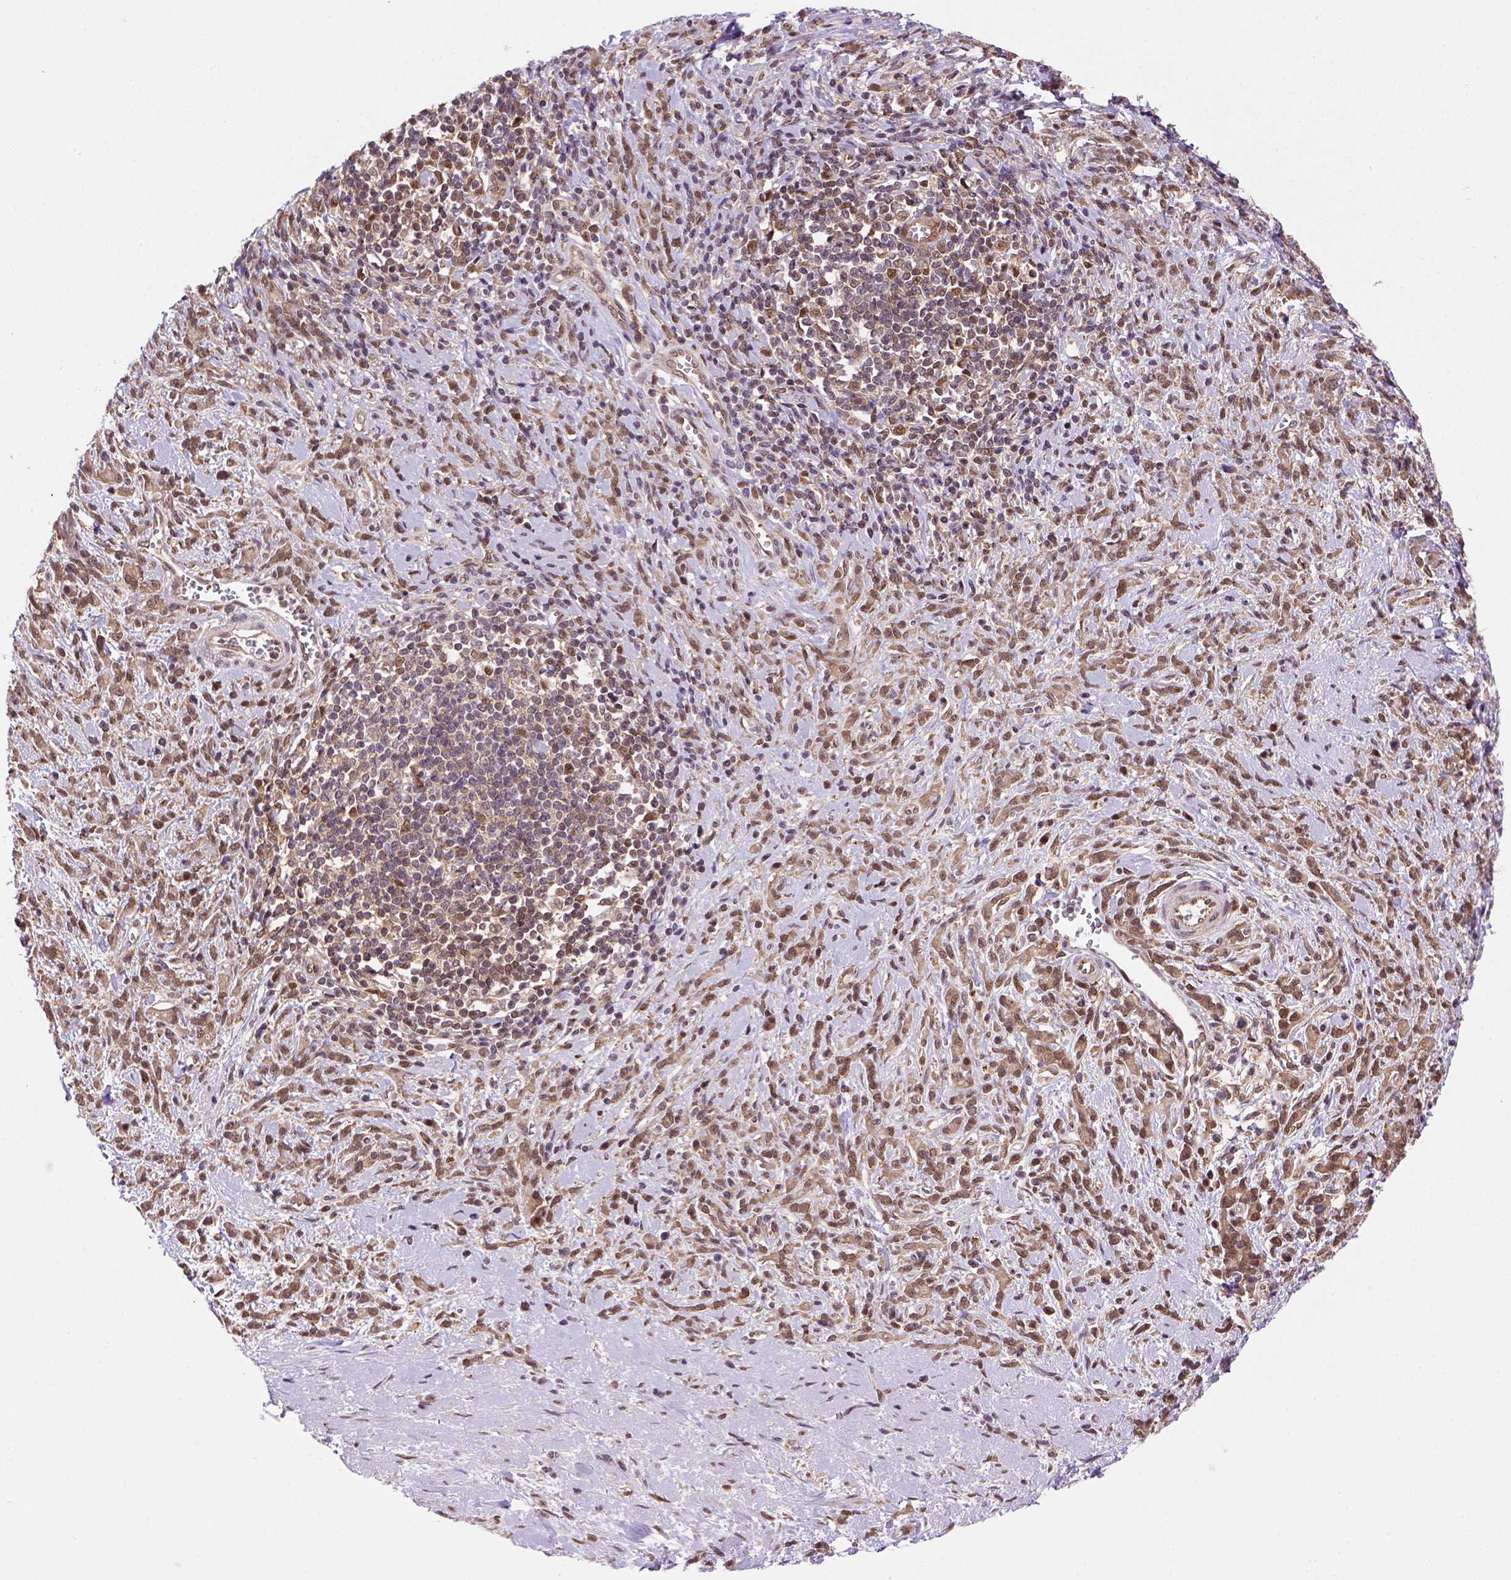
{"staining": {"intensity": "moderate", "quantity": ">75%", "location": "cytoplasmic/membranous,nuclear"}, "tissue": "stomach cancer", "cell_type": "Tumor cells", "image_type": "cancer", "snomed": [{"axis": "morphology", "description": "Adenocarcinoma, NOS"}, {"axis": "topography", "description": "Stomach"}], "caption": "Adenocarcinoma (stomach) stained with DAB (3,3'-diaminobenzidine) immunohistochemistry (IHC) displays medium levels of moderate cytoplasmic/membranous and nuclear staining in approximately >75% of tumor cells. (DAB = brown stain, brightfield microscopy at high magnification).", "gene": "PSMC2", "patient": {"sex": "female", "age": 57}}